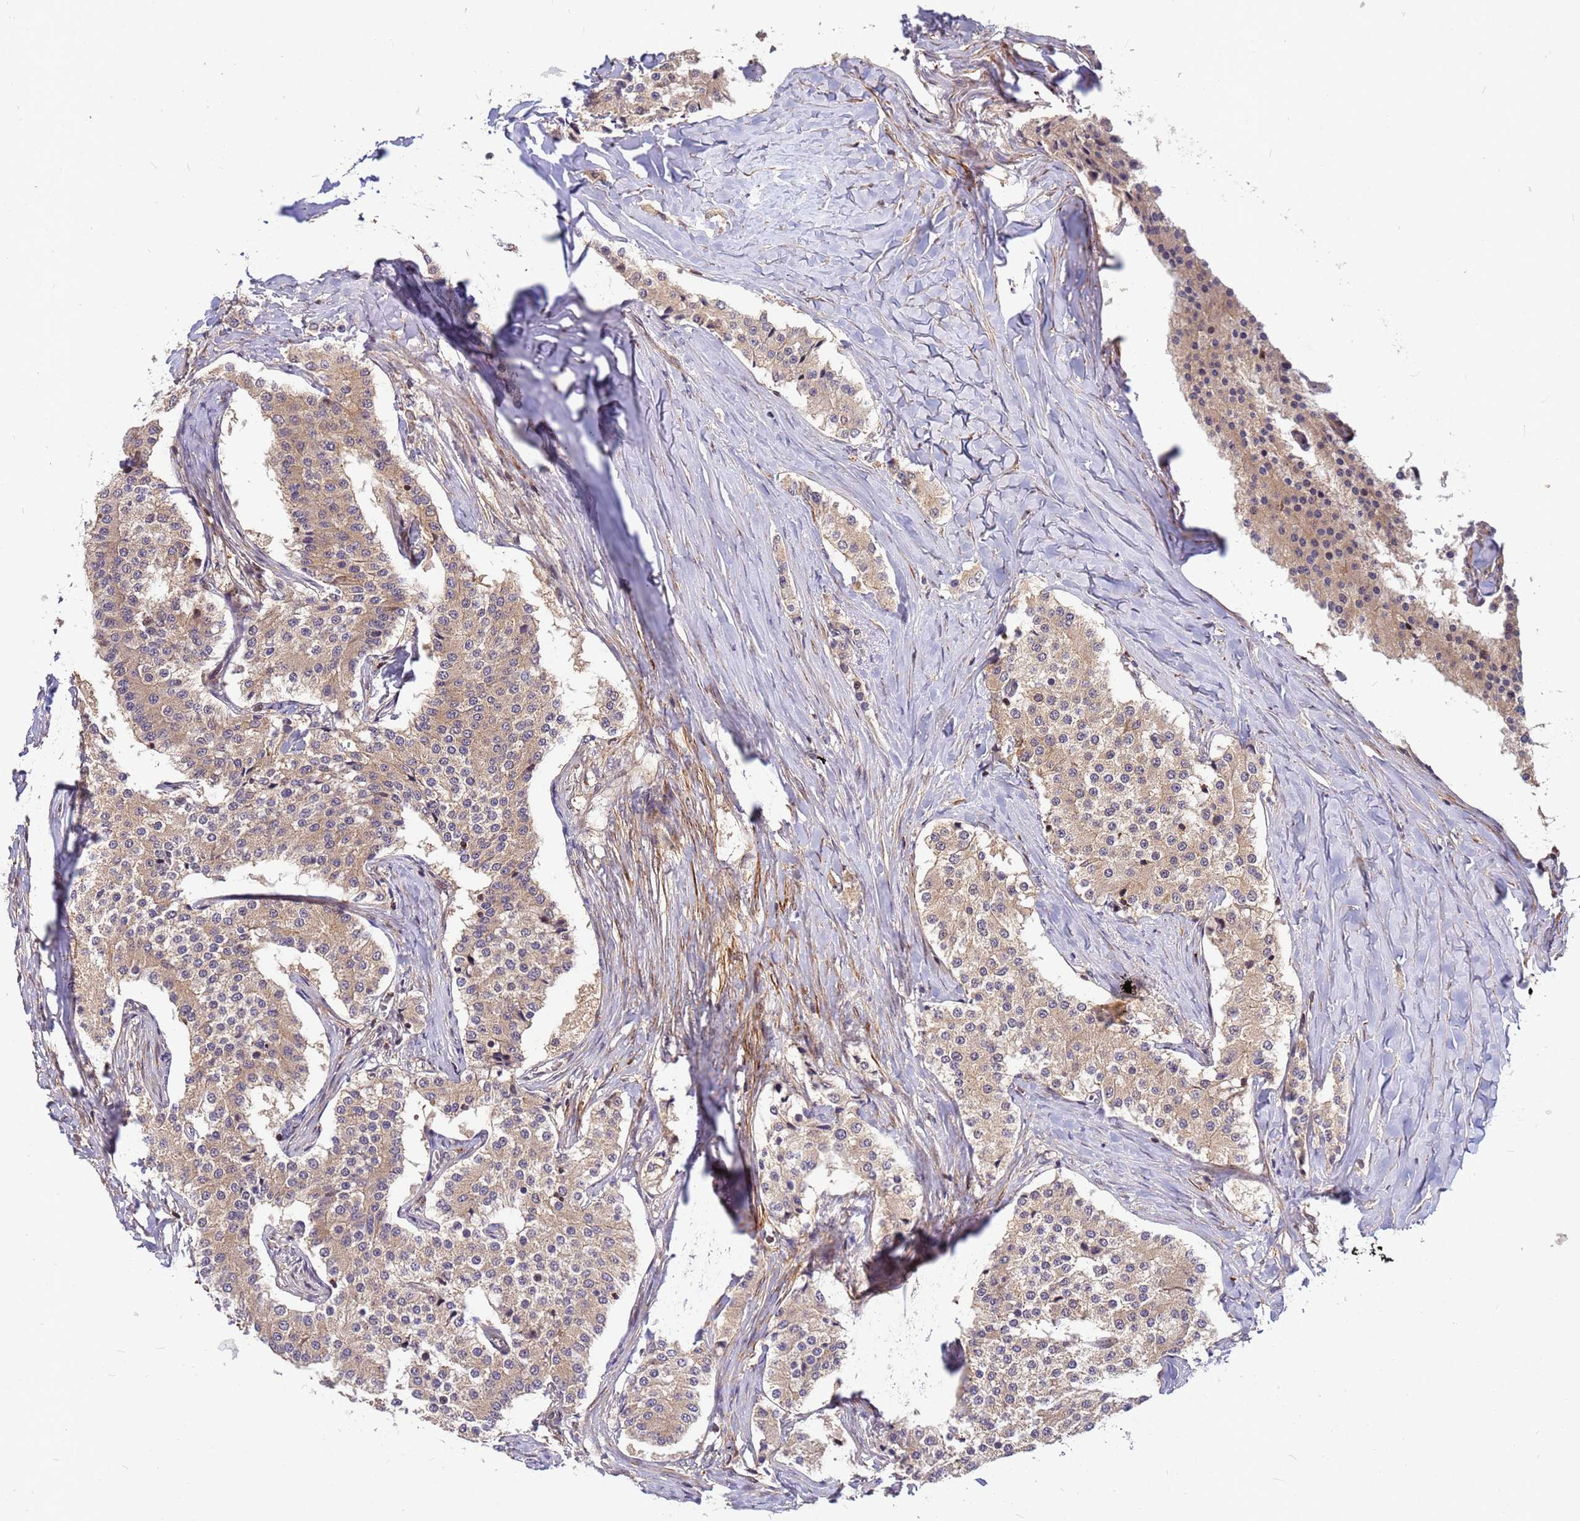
{"staining": {"intensity": "weak", "quantity": "25%-75%", "location": "cytoplasmic/membranous"}, "tissue": "carcinoid", "cell_type": "Tumor cells", "image_type": "cancer", "snomed": [{"axis": "morphology", "description": "Carcinoid, malignant, NOS"}, {"axis": "topography", "description": "Colon"}], "caption": "DAB (3,3'-diaminobenzidine) immunohistochemical staining of human carcinoid displays weak cytoplasmic/membranous protein staining in approximately 25%-75% of tumor cells.", "gene": "DUS4L", "patient": {"sex": "female", "age": 52}}